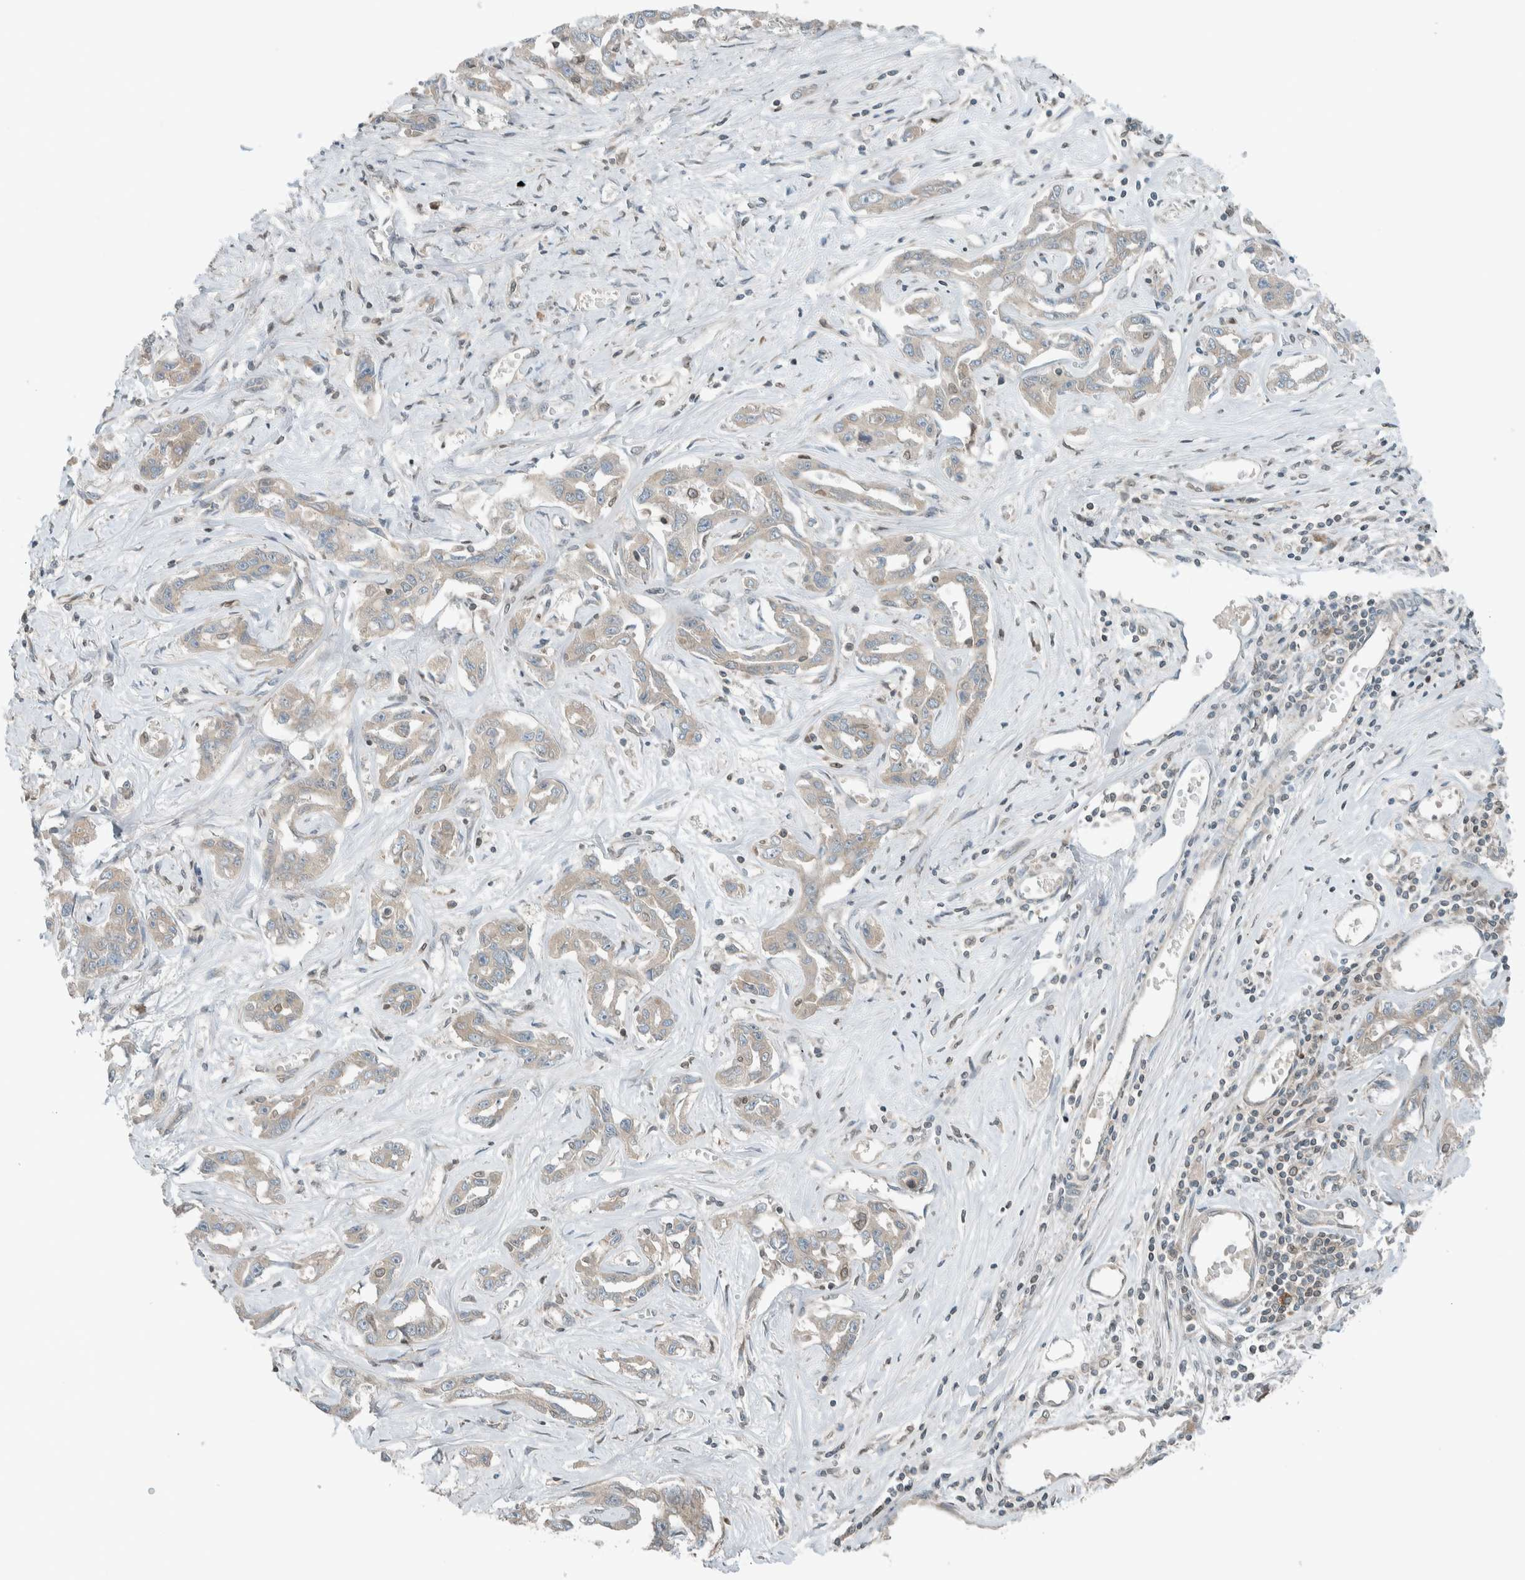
{"staining": {"intensity": "negative", "quantity": "none", "location": "none"}, "tissue": "liver cancer", "cell_type": "Tumor cells", "image_type": "cancer", "snomed": [{"axis": "morphology", "description": "Cholangiocarcinoma"}, {"axis": "topography", "description": "Liver"}], "caption": "Immunohistochemical staining of cholangiocarcinoma (liver) demonstrates no significant expression in tumor cells.", "gene": "SEL1L", "patient": {"sex": "male", "age": 59}}